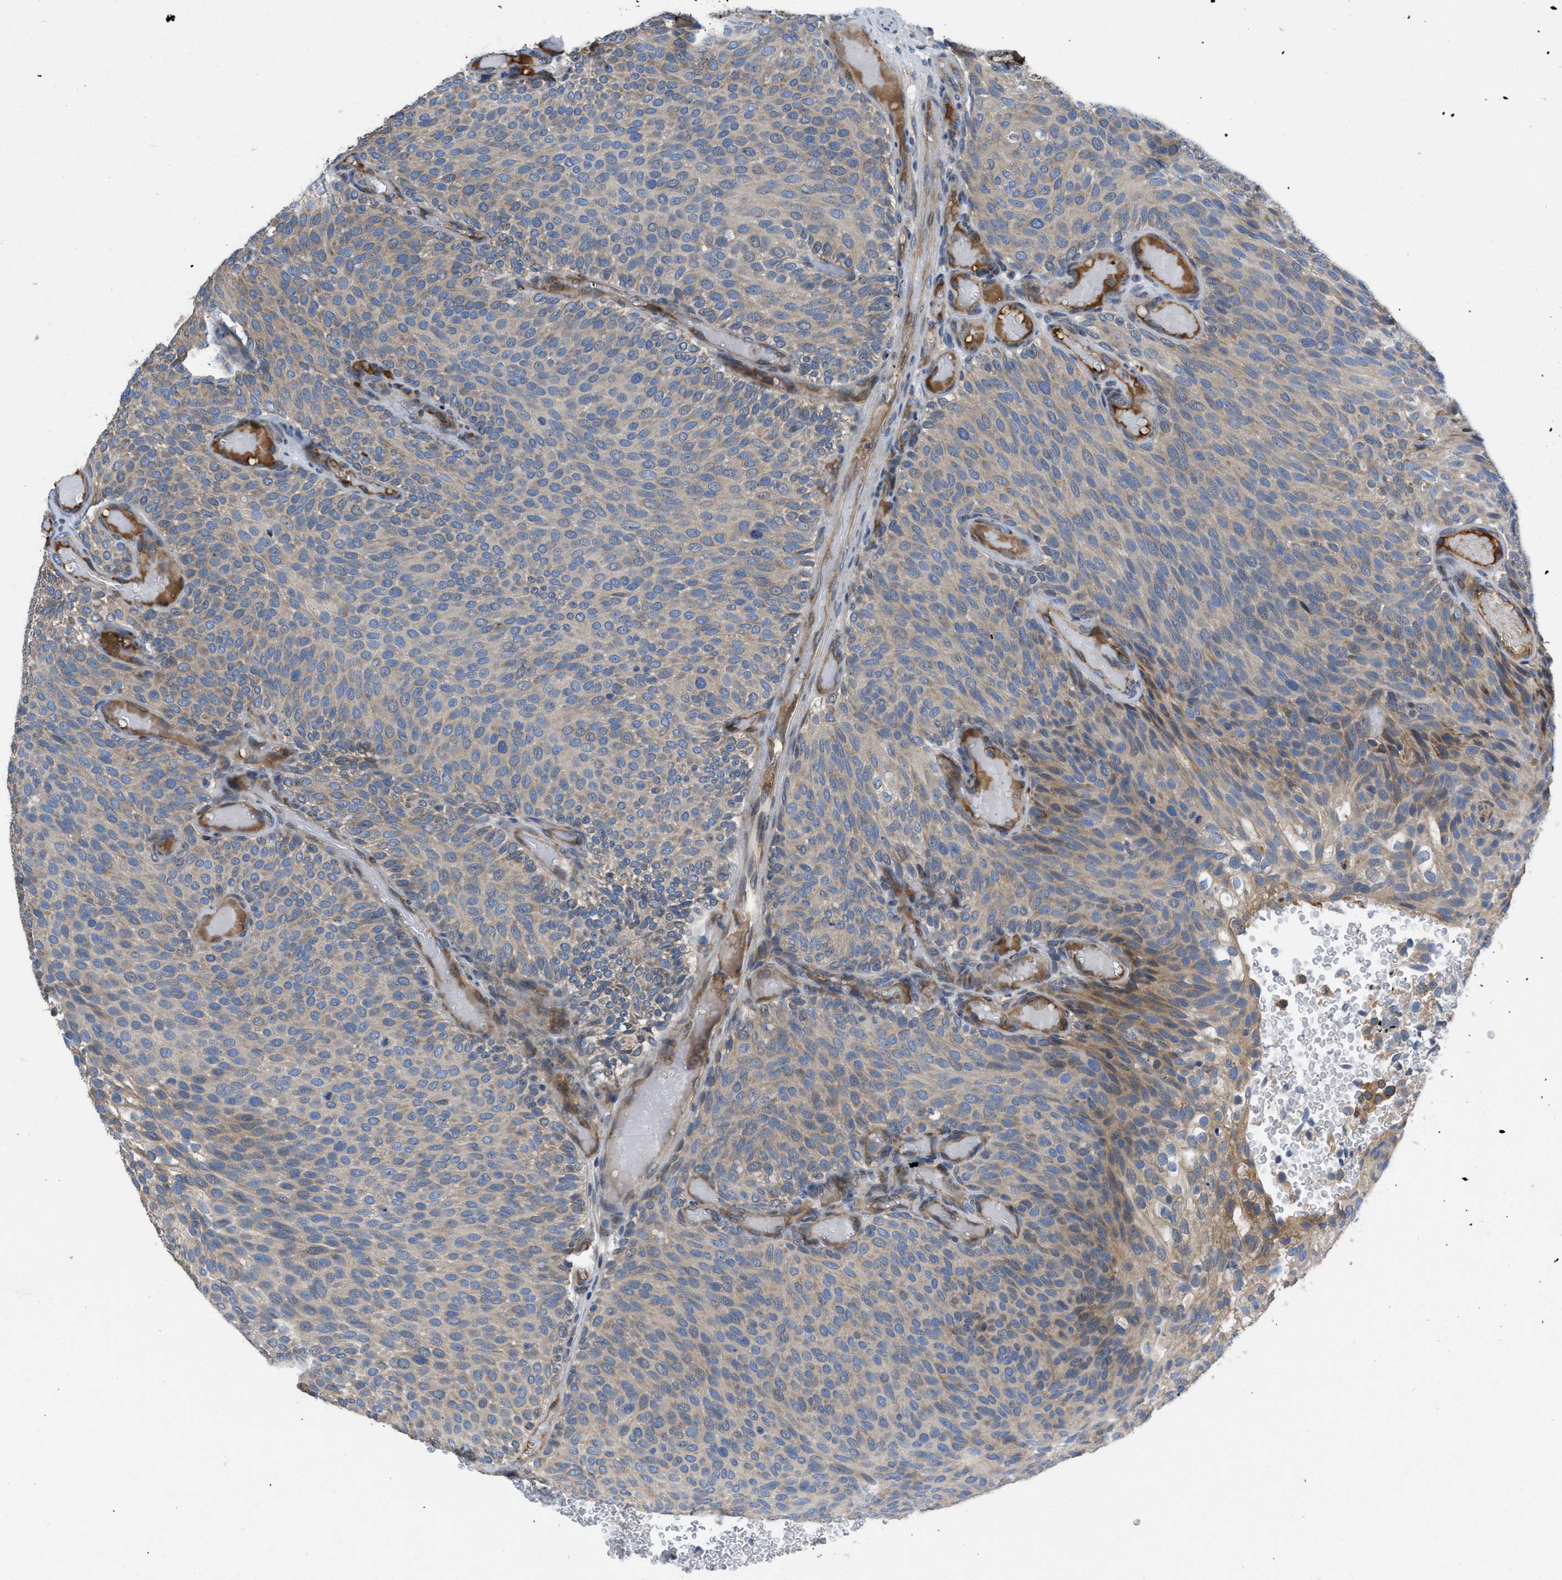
{"staining": {"intensity": "weak", "quantity": "25%-75%", "location": "cytoplasmic/membranous"}, "tissue": "urothelial cancer", "cell_type": "Tumor cells", "image_type": "cancer", "snomed": [{"axis": "morphology", "description": "Urothelial carcinoma, Low grade"}, {"axis": "topography", "description": "Urinary bladder"}], "caption": "Protein expression analysis of human urothelial carcinoma (low-grade) reveals weak cytoplasmic/membranous staining in about 25%-75% of tumor cells.", "gene": "GGCX", "patient": {"sex": "male", "age": 78}}